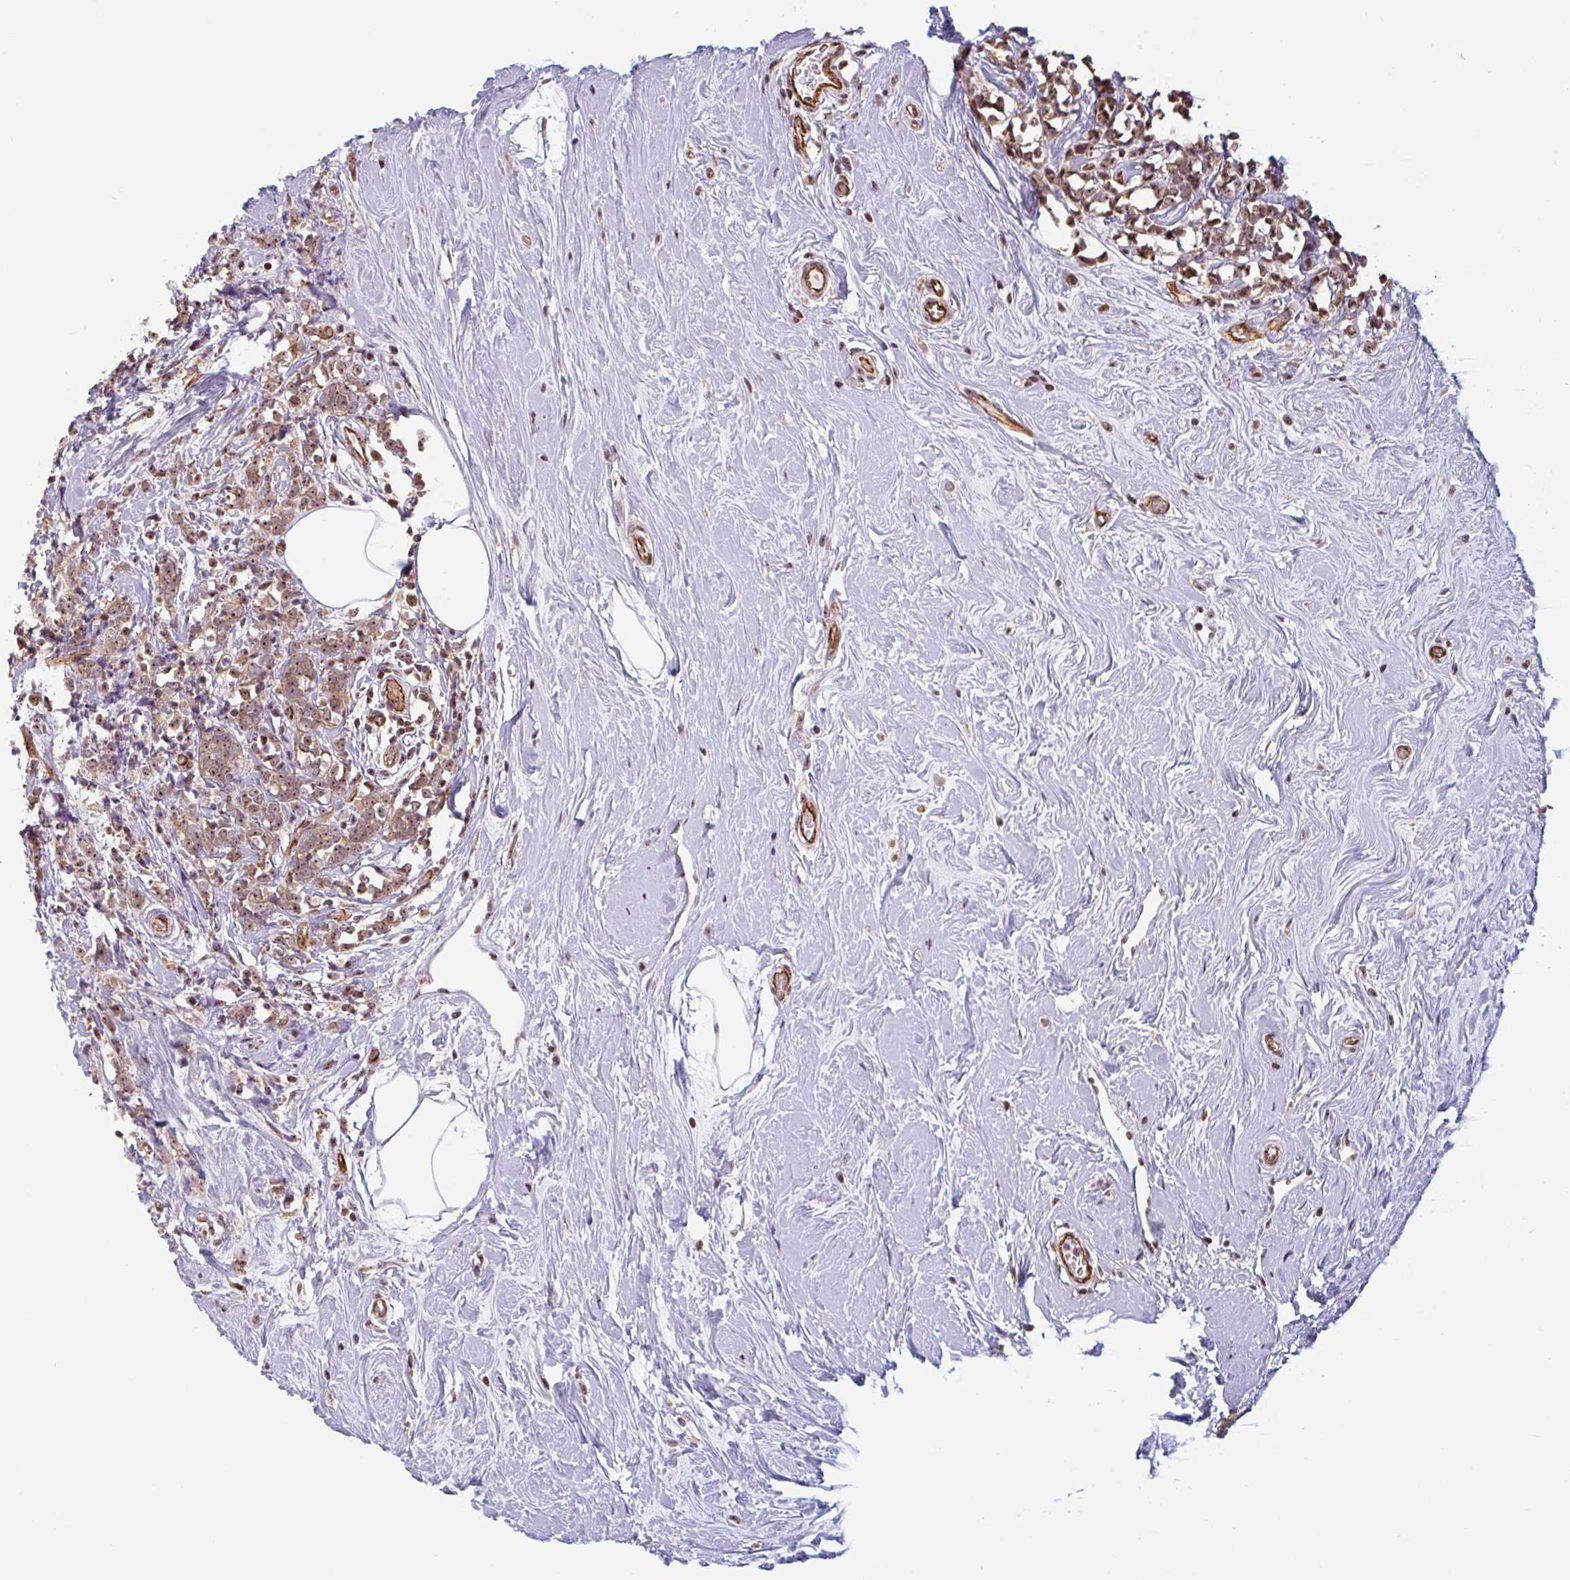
{"staining": {"intensity": "moderate", "quantity": ">75%", "location": "nuclear"}, "tissue": "breast cancer", "cell_type": "Tumor cells", "image_type": "cancer", "snomed": [{"axis": "morphology", "description": "Lobular carcinoma"}, {"axis": "topography", "description": "Breast"}], "caption": "Immunohistochemical staining of breast cancer reveals medium levels of moderate nuclear protein expression in about >75% of tumor cells. The staining was performed using DAB to visualize the protein expression in brown, while the nuclei were stained in blue with hematoxylin (Magnification: 20x).", "gene": "ZNF689", "patient": {"sex": "female", "age": 58}}